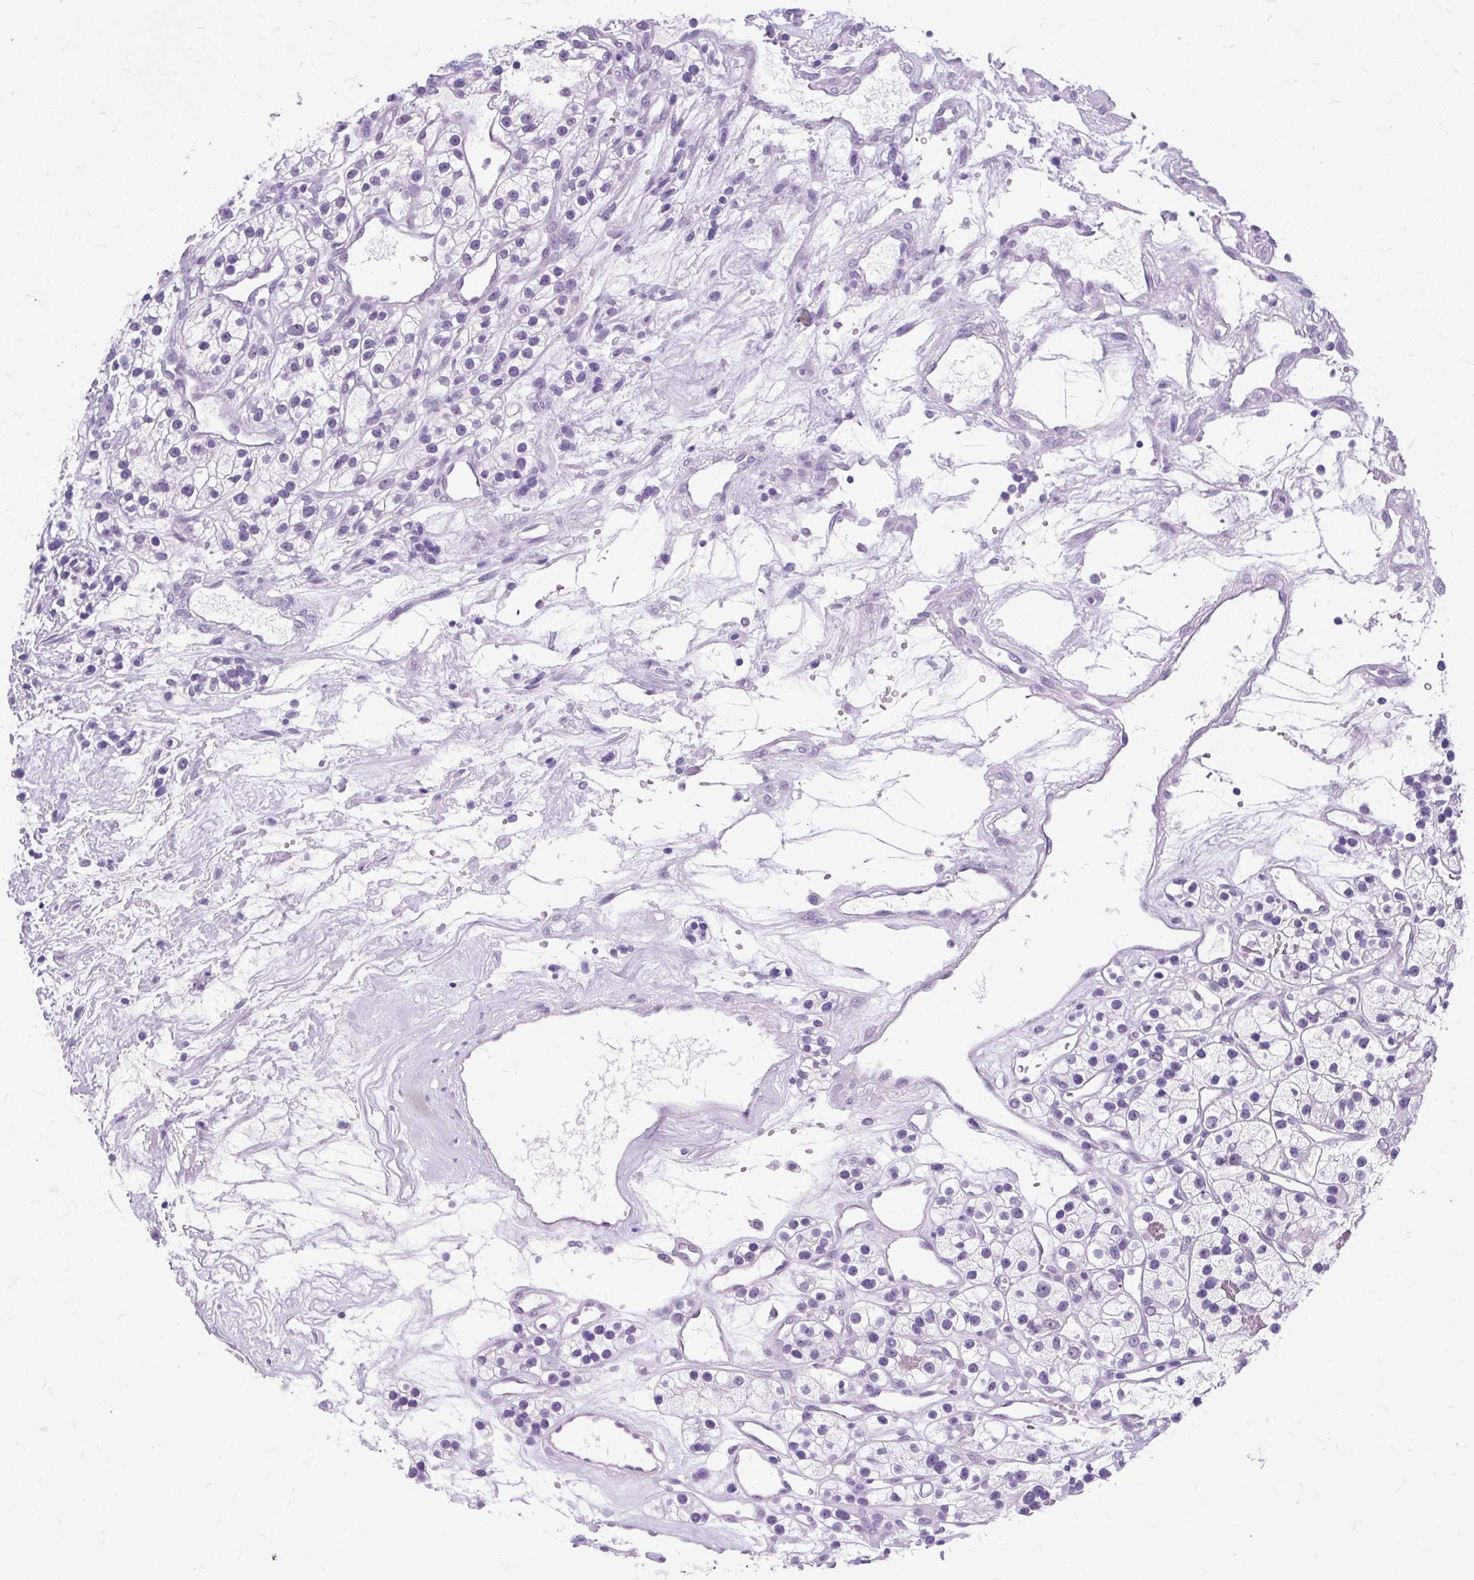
{"staining": {"intensity": "negative", "quantity": "none", "location": "none"}, "tissue": "renal cancer", "cell_type": "Tumor cells", "image_type": "cancer", "snomed": [{"axis": "morphology", "description": "Adenocarcinoma, NOS"}, {"axis": "topography", "description": "Kidney"}], "caption": "Immunohistochemistry (IHC) micrograph of neoplastic tissue: human renal cancer (adenocarcinoma) stained with DAB shows no significant protein expression in tumor cells.", "gene": "SCGB1A1", "patient": {"sex": "female", "age": 57}}